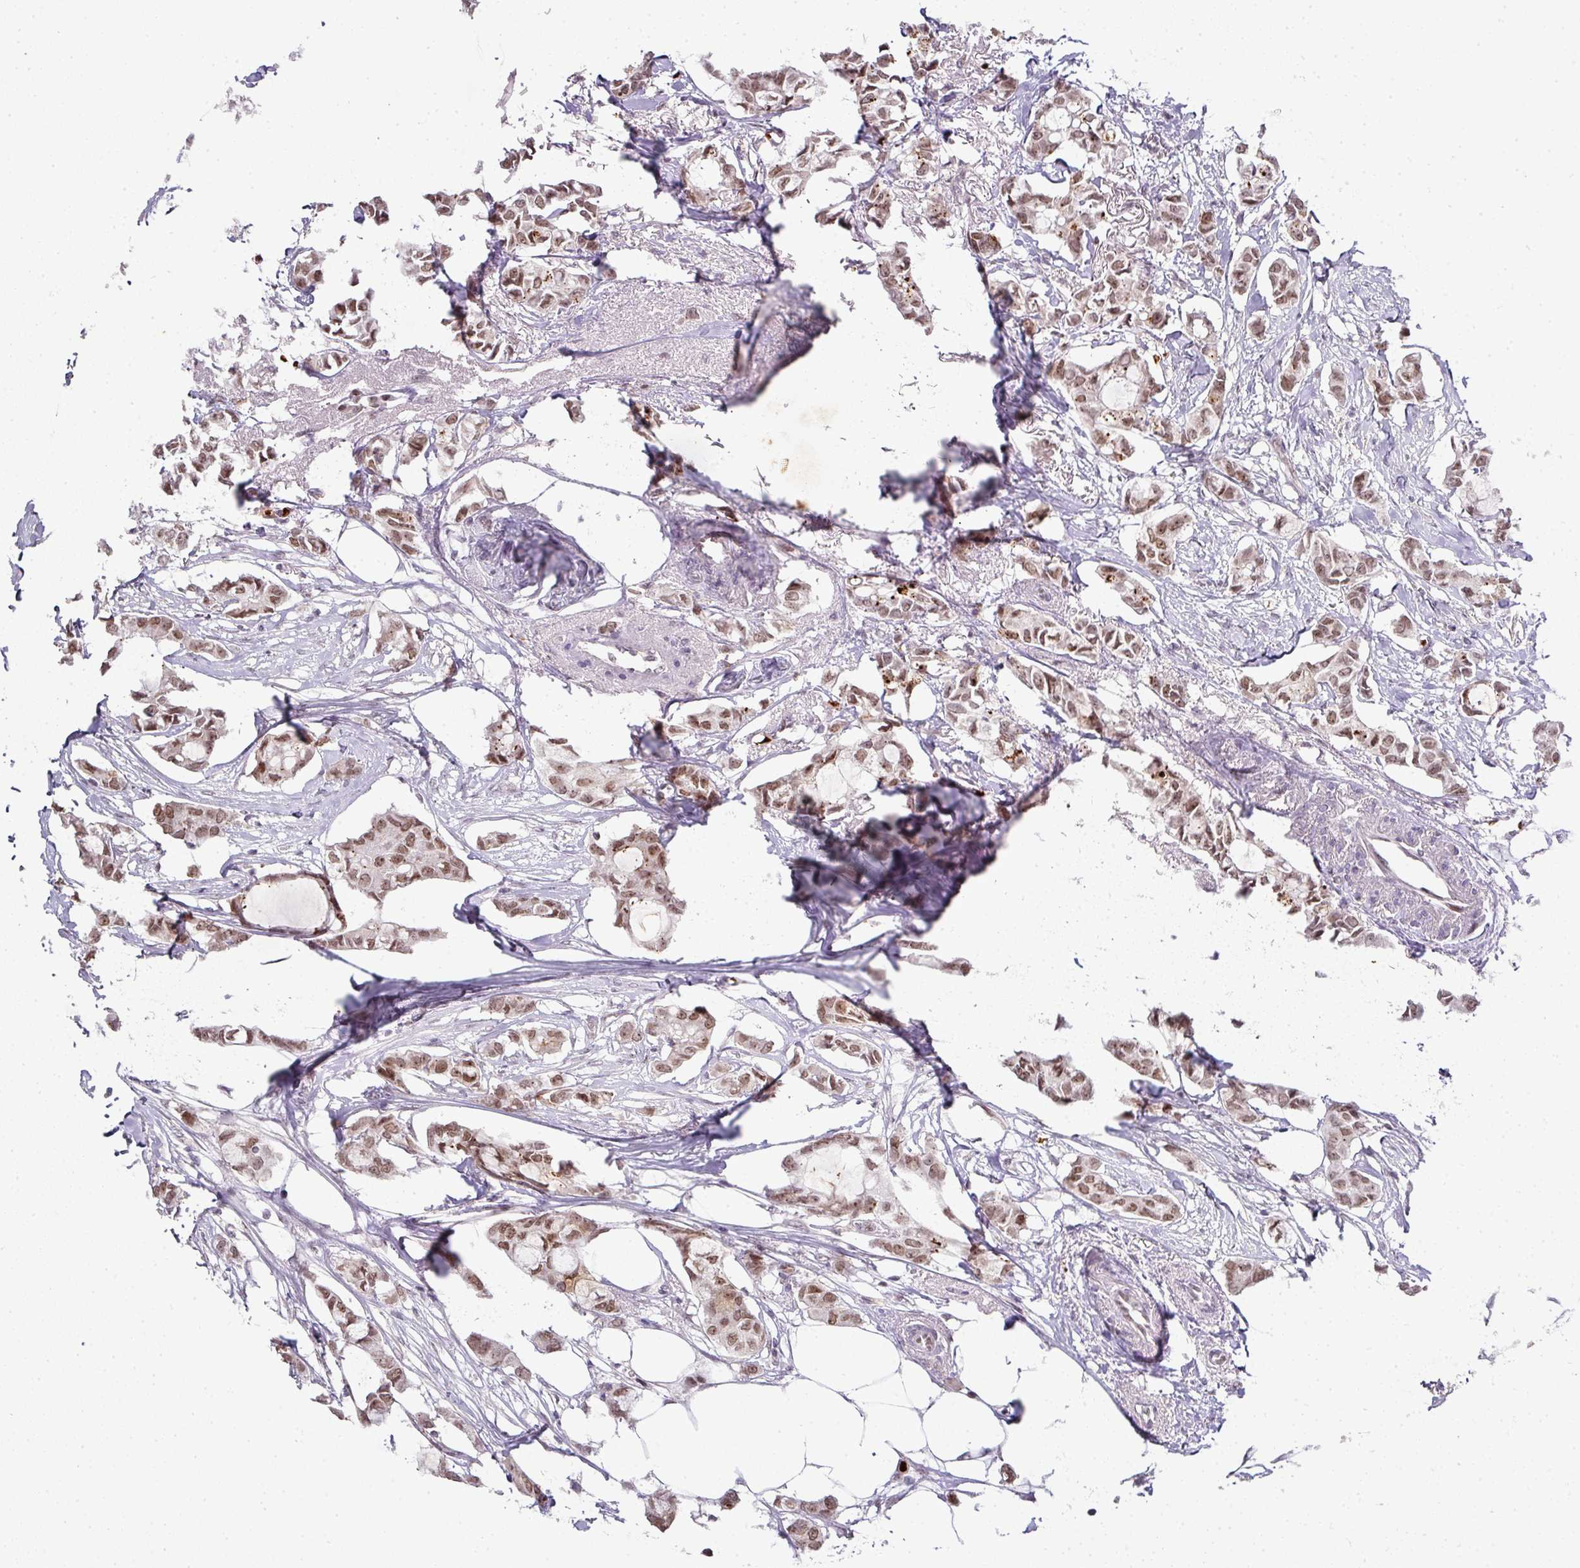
{"staining": {"intensity": "moderate", "quantity": ">75%", "location": "nuclear"}, "tissue": "breast cancer", "cell_type": "Tumor cells", "image_type": "cancer", "snomed": [{"axis": "morphology", "description": "Duct carcinoma"}, {"axis": "topography", "description": "Breast"}], "caption": "There is medium levels of moderate nuclear staining in tumor cells of invasive ductal carcinoma (breast), as demonstrated by immunohistochemical staining (brown color).", "gene": "NEIL1", "patient": {"sex": "female", "age": 73}}